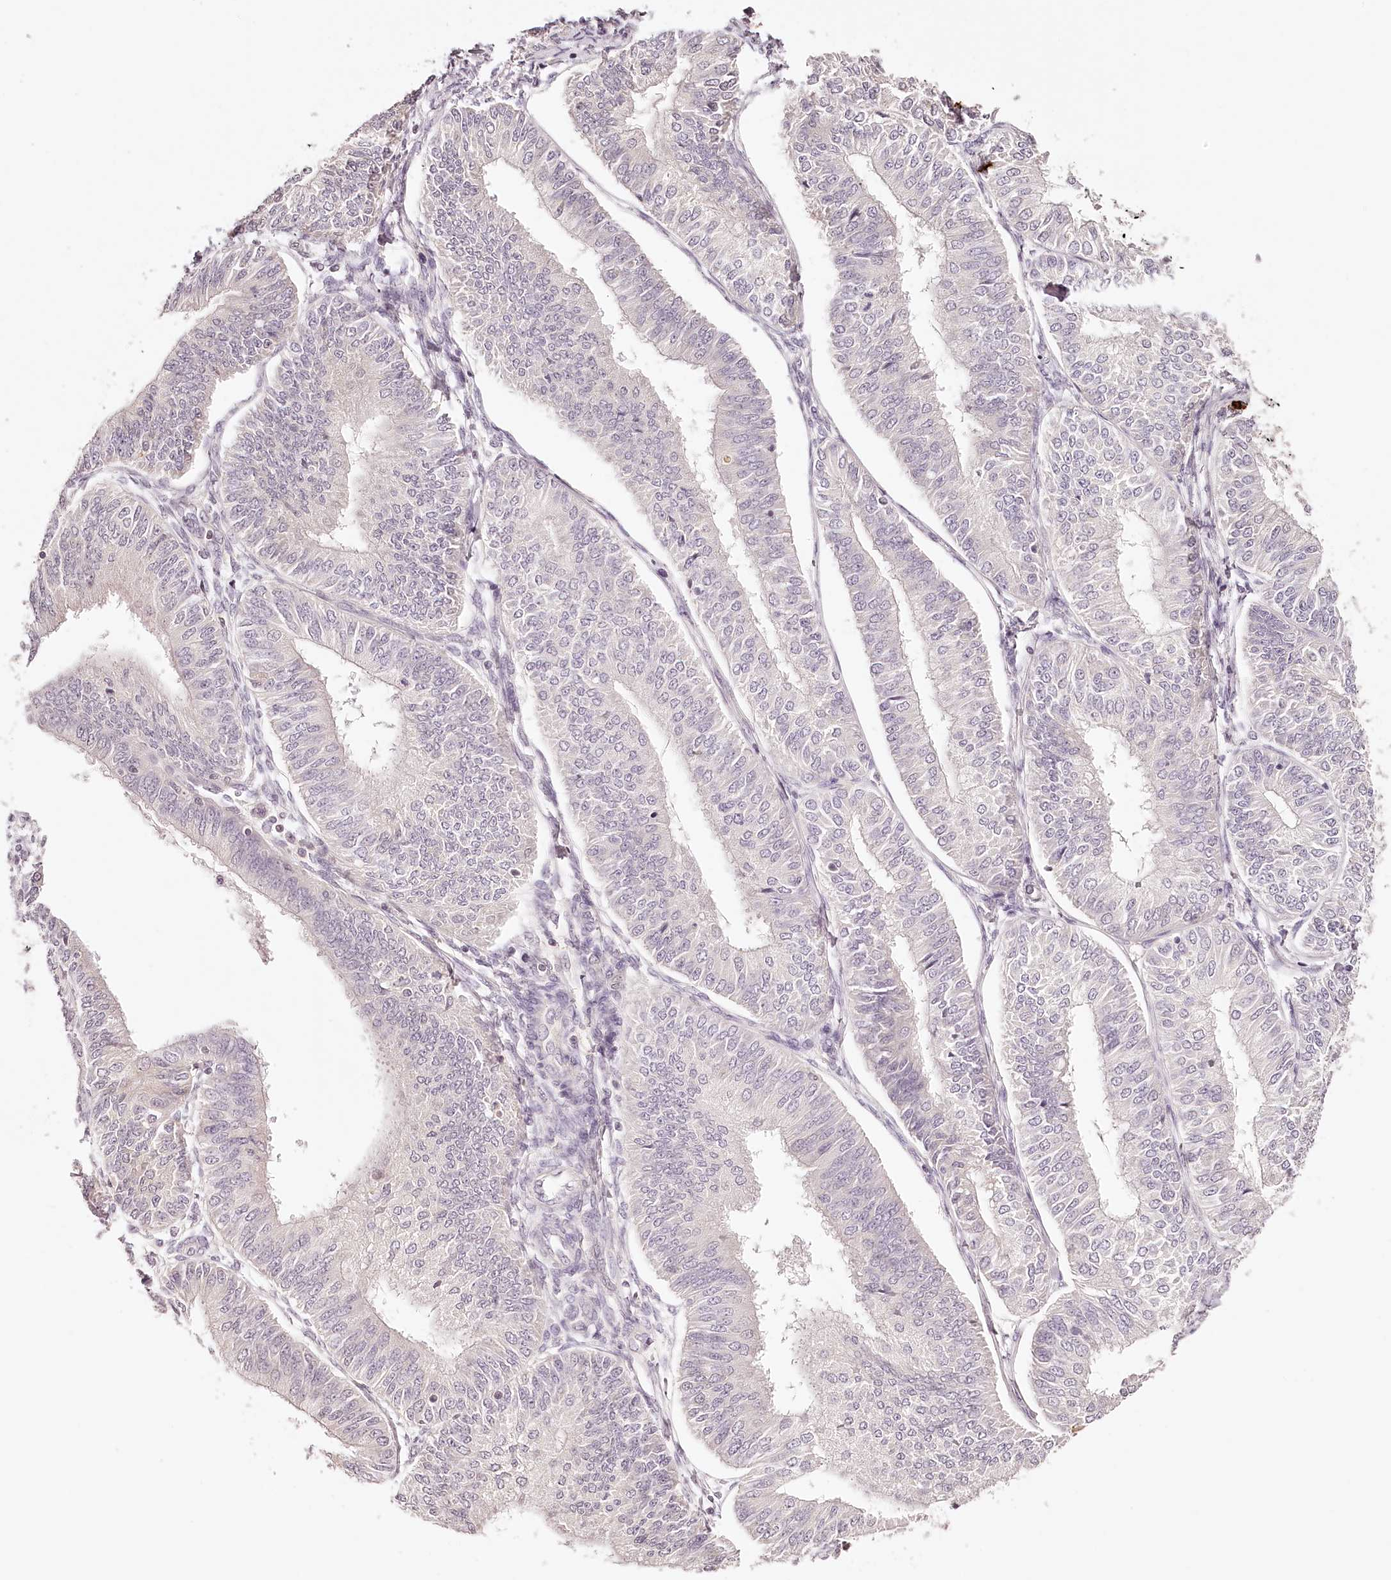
{"staining": {"intensity": "negative", "quantity": "none", "location": "none"}, "tissue": "endometrial cancer", "cell_type": "Tumor cells", "image_type": "cancer", "snomed": [{"axis": "morphology", "description": "Adenocarcinoma, NOS"}, {"axis": "topography", "description": "Endometrium"}], "caption": "This is an IHC photomicrograph of endometrial adenocarcinoma. There is no staining in tumor cells.", "gene": "SYNGR1", "patient": {"sex": "female", "age": 58}}